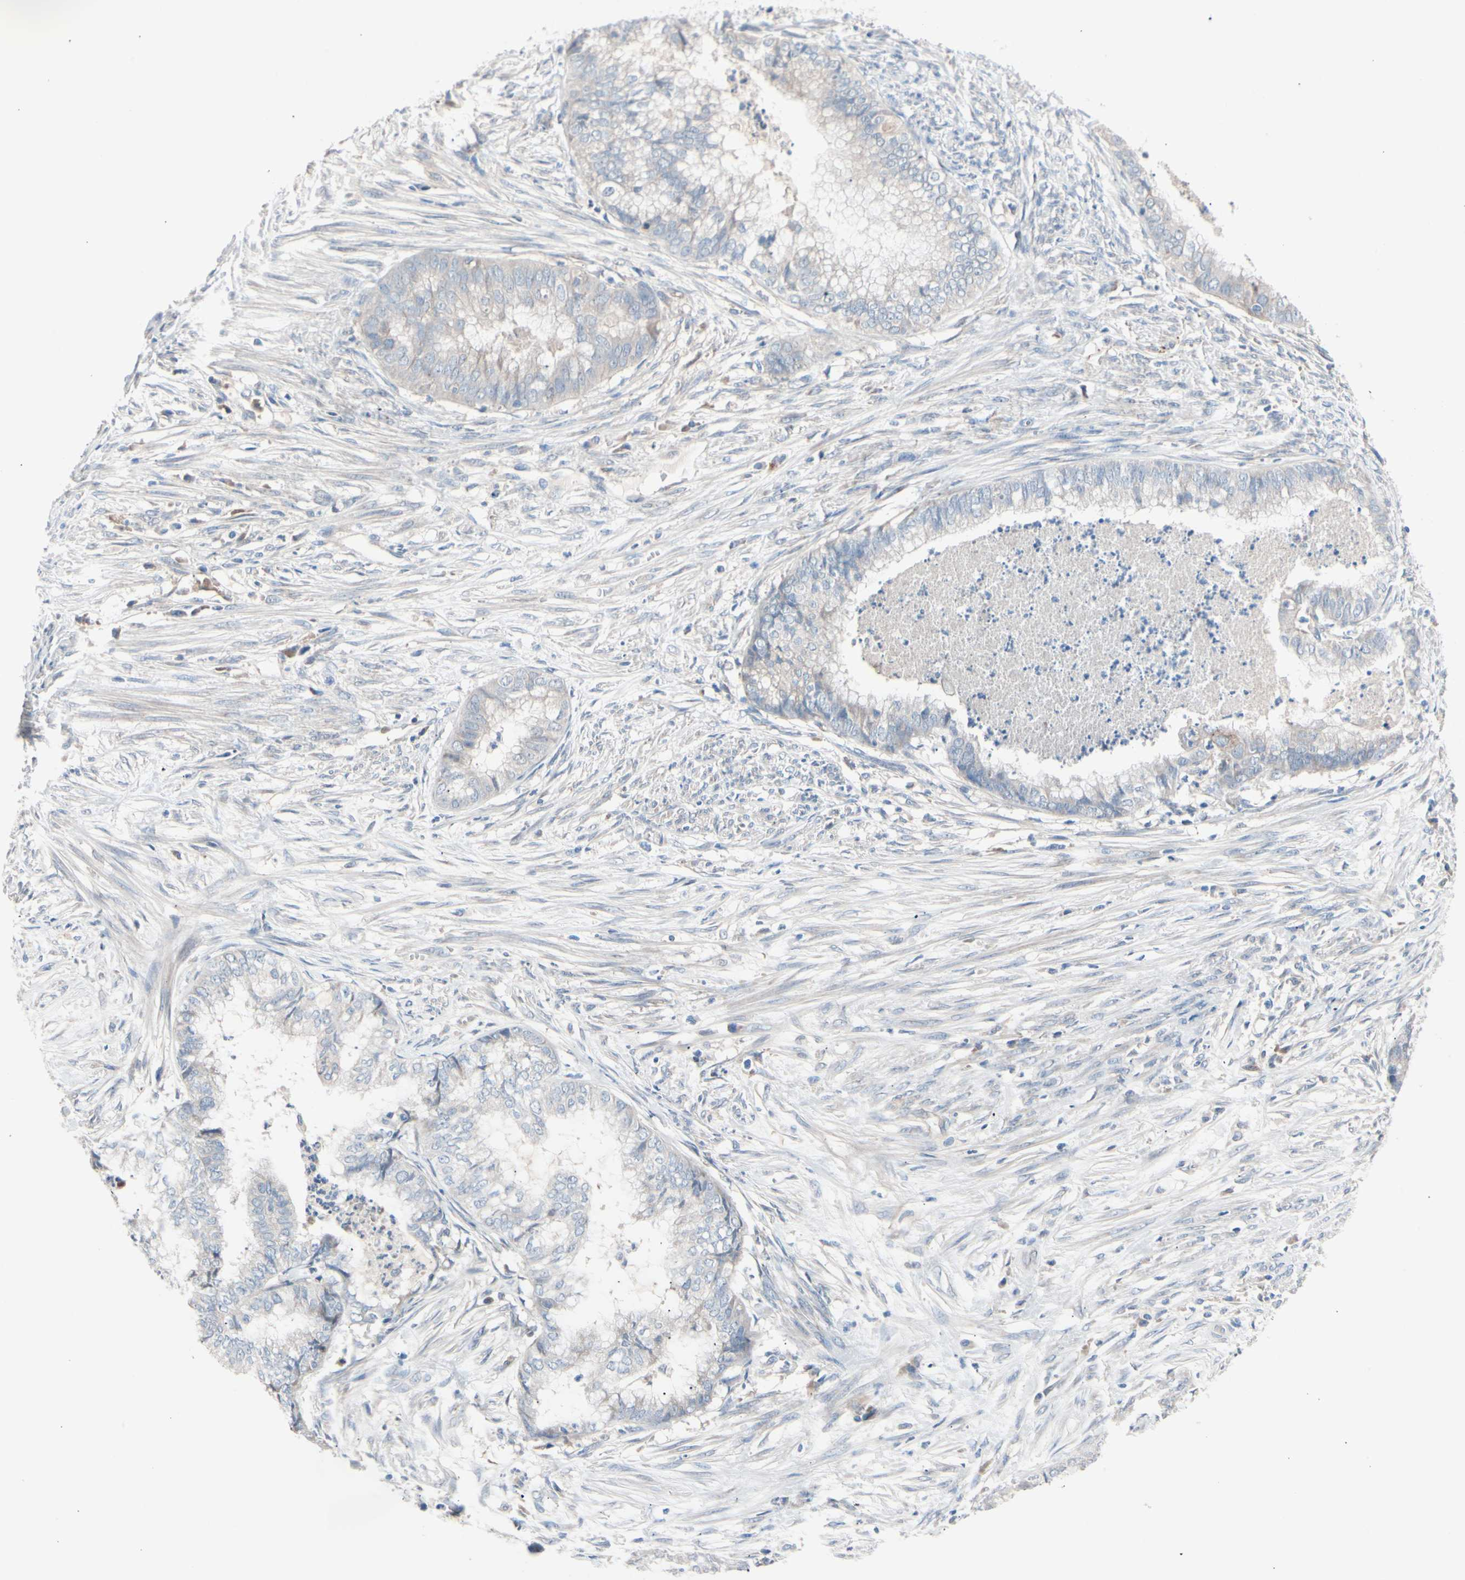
{"staining": {"intensity": "weak", "quantity": "<25%", "location": "cytoplasmic/membranous"}, "tissue": "endometrial cancer", "cell_type": "Tumor cells", "image_type": "cancer", "snomed": [{"axis": "morphology", "description": "Necrosis, NOS"}, {"axis": "morphology", "description": "Adenocarcinoma, NOS"}, {"axis": "topography", "description": "Endometrium"}], "caption": "This image is of endometrial cancer (adenocarcinoma) stained with IHC to label a protein in brown with the nuclei are counter-stained blue. There is no positivity in tumor cells. The staining is performed using DAB brown chromogen with nuclei counter-stained in using hematoxylin.", "gene": "CASQ1", "patient": {"sex": "female", "age": 79}}